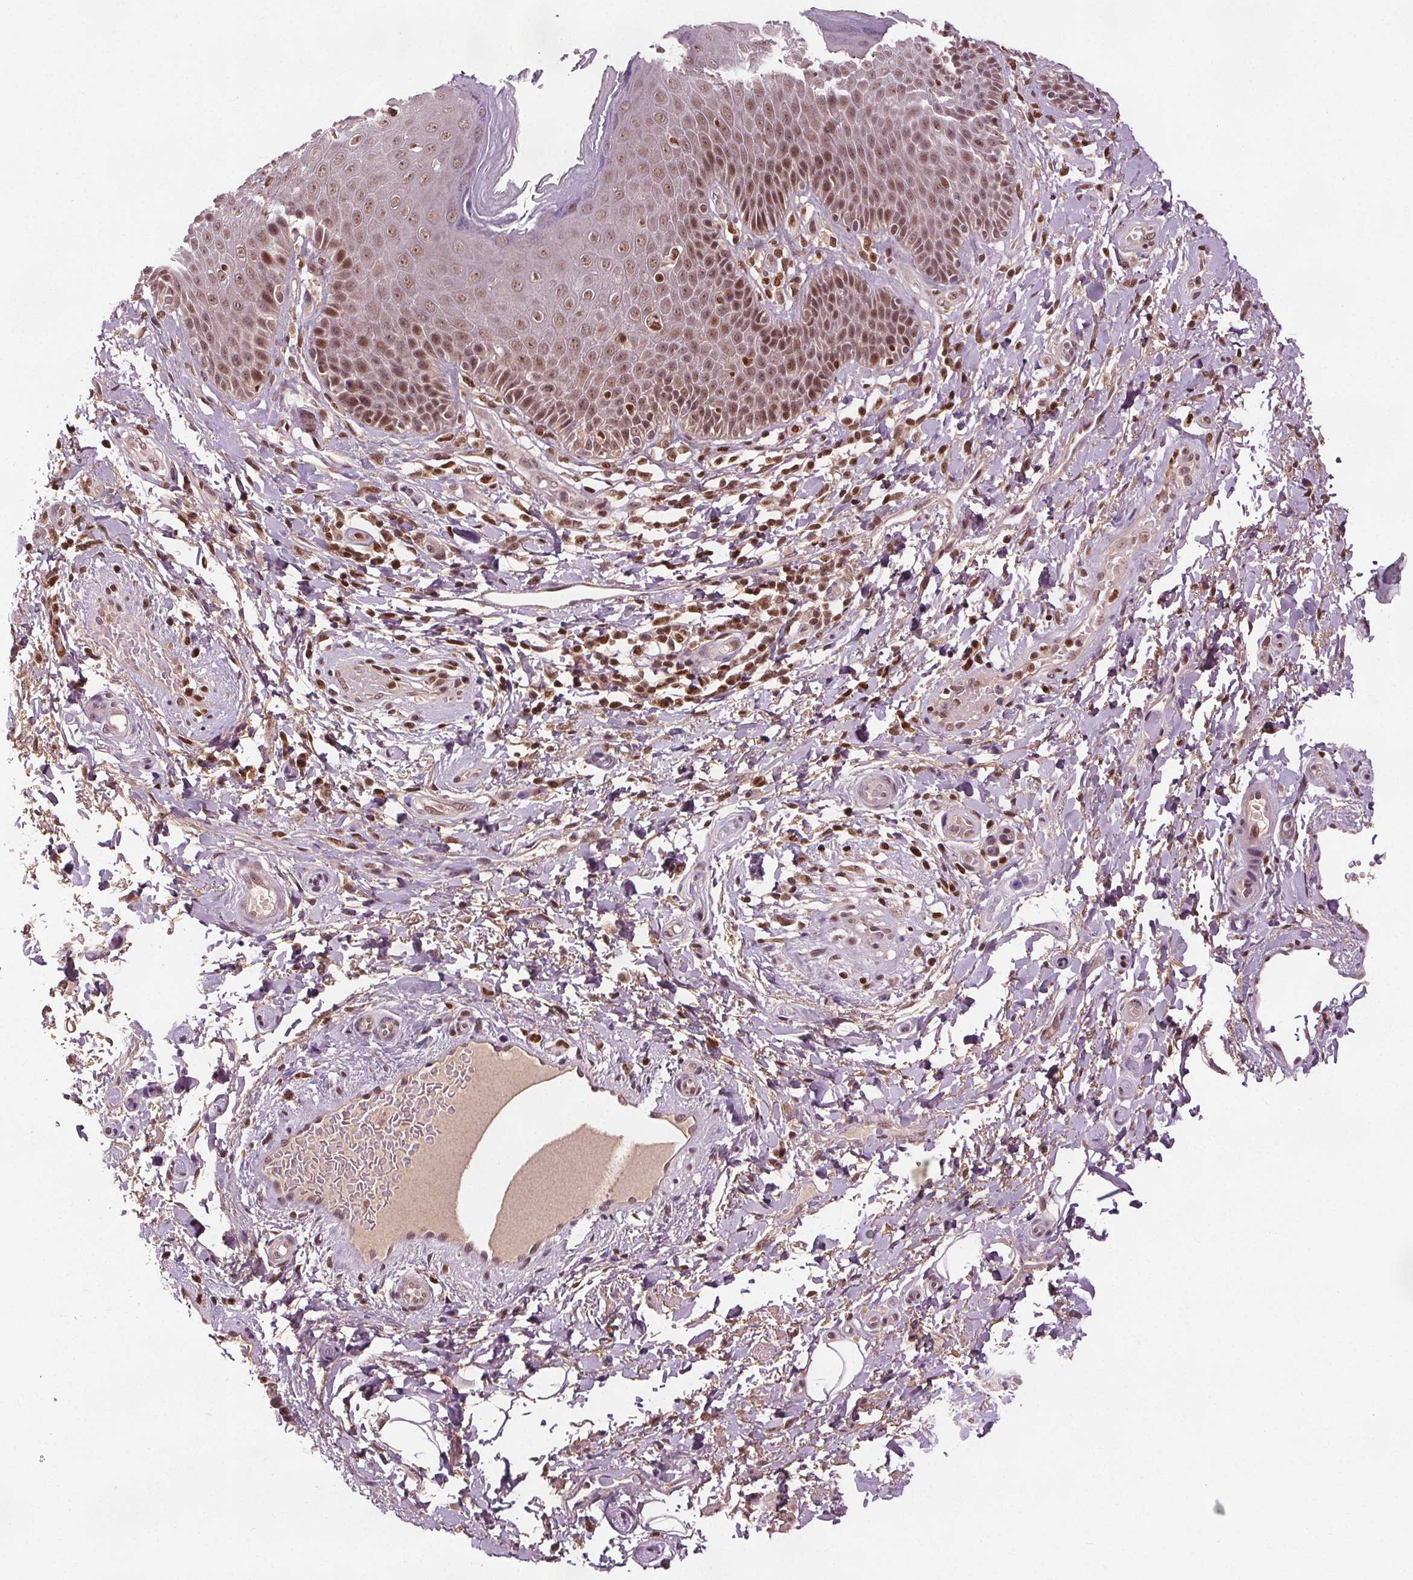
{"staining": {"intensity": "moderate", "quantity": ">75%", "location": "nuclear"}, "tissue": "skin", "cell_type": "Epidermal cells", "image_type": "normal", "snomed": [{"axis": "morphology", "description": "Normal tissue, NOS"}, {"axis": "topography", "description": "Anal"}, {"axis": "topography", "description": "Peripheral nerve tissue"}], "caption": "High-power microscopy captured an immunohistochemistry micrograph of normal skin, revealing moderate nuclear positivity in approximately >75% of epidermal cells.", "gene": "DDX11", "patient": {"sex": "male", "age": 51}}